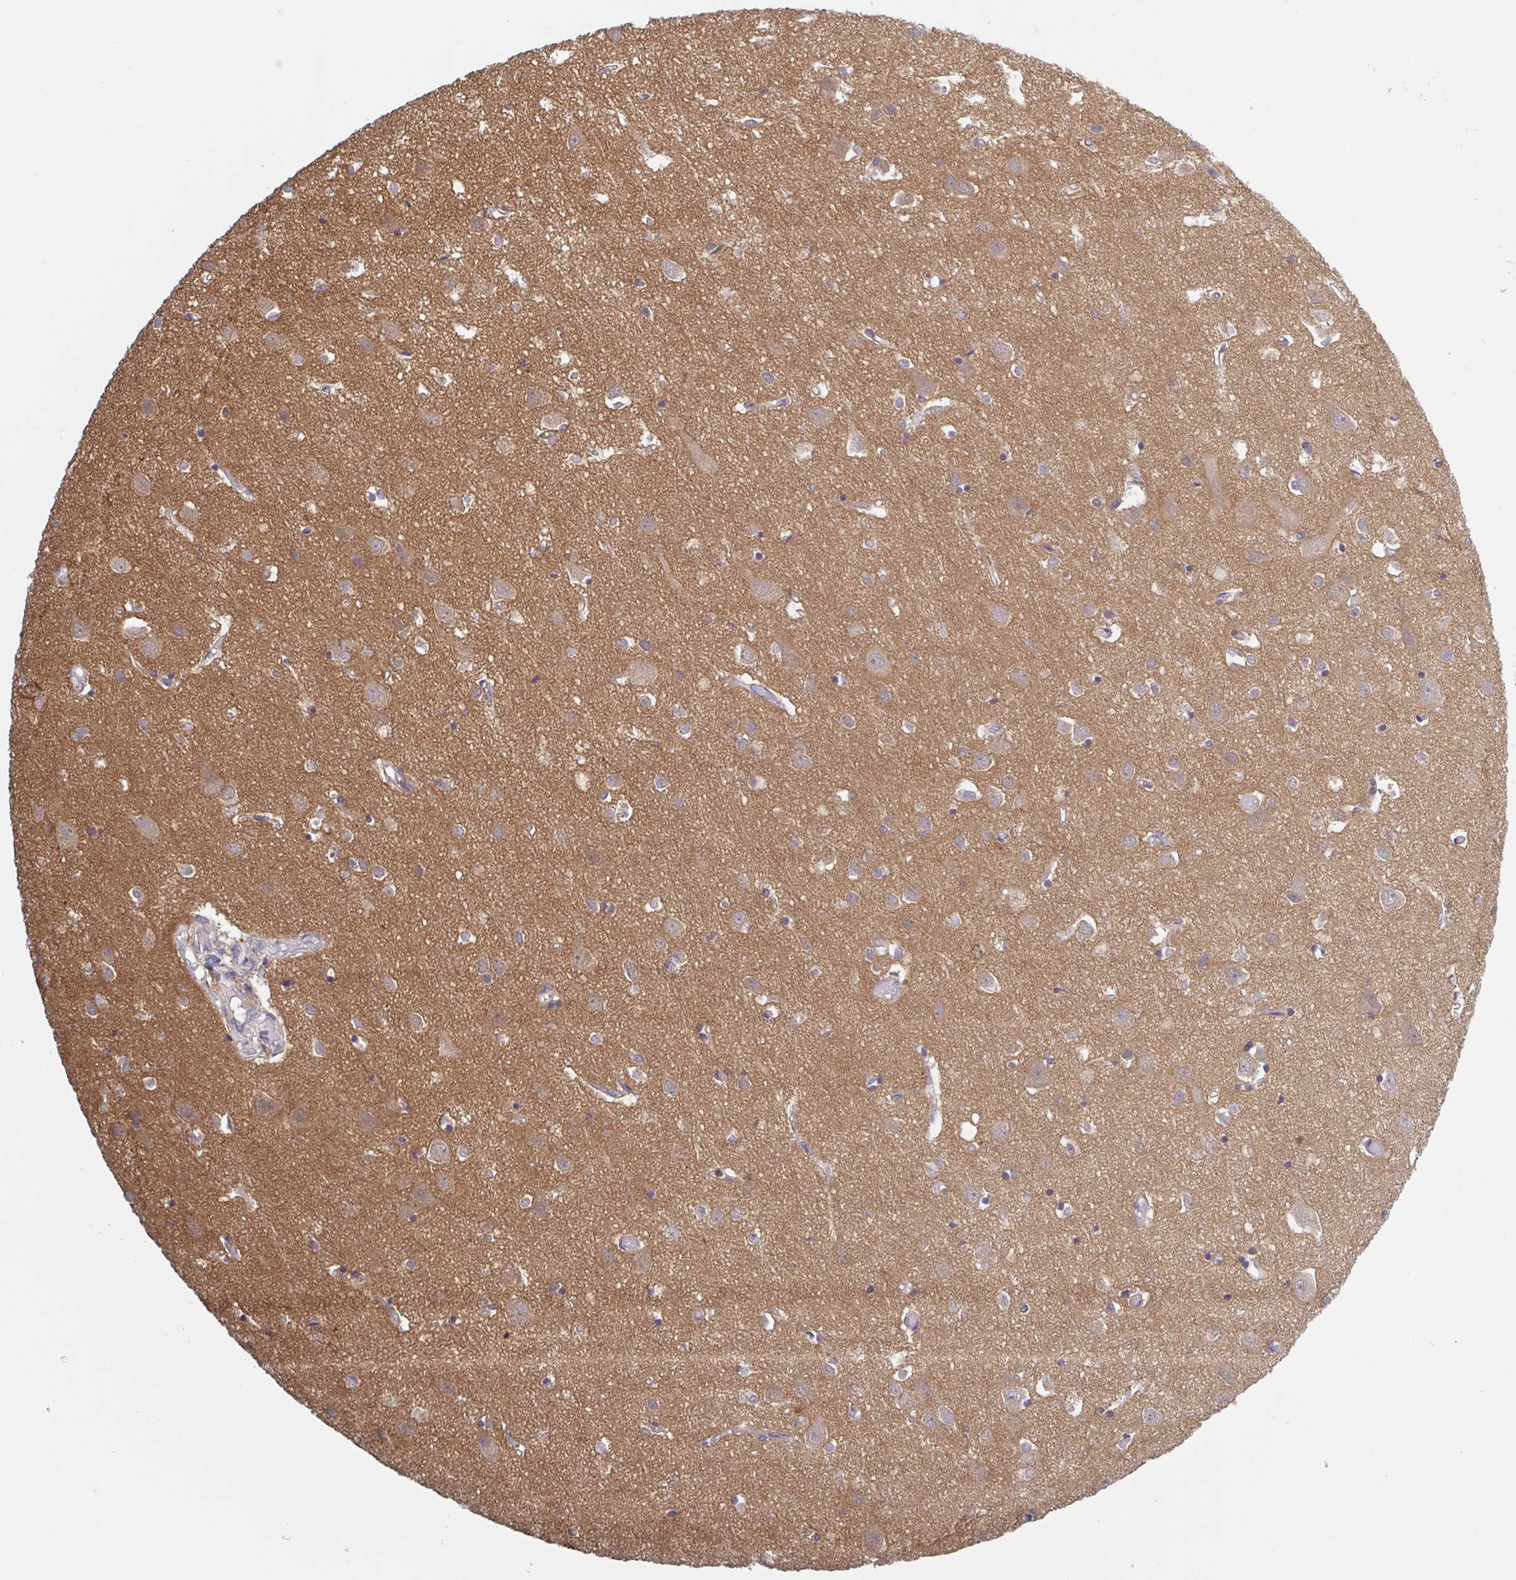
{"staining": {"intensity": "negative", "quantity": "none", "location": "none"}, "tissue": "cerebral cortex", "cell_type": "Endothelial cells", "image_type": "normal", "snomed": [{"axis": "morphology", "description": "Normal tissue, NOS"}, {"axis": "topography", "description": "Cerebral cortex"}], "caption": "Immunohistochemistry (IHC) micrograph of unremarkable cerebral cortex: cerebral cortex stained with DAB reveals no significant protein expression in endothelial cells.", "gene": "SURF1", "patient": {"sex": "male", "age": 70}}